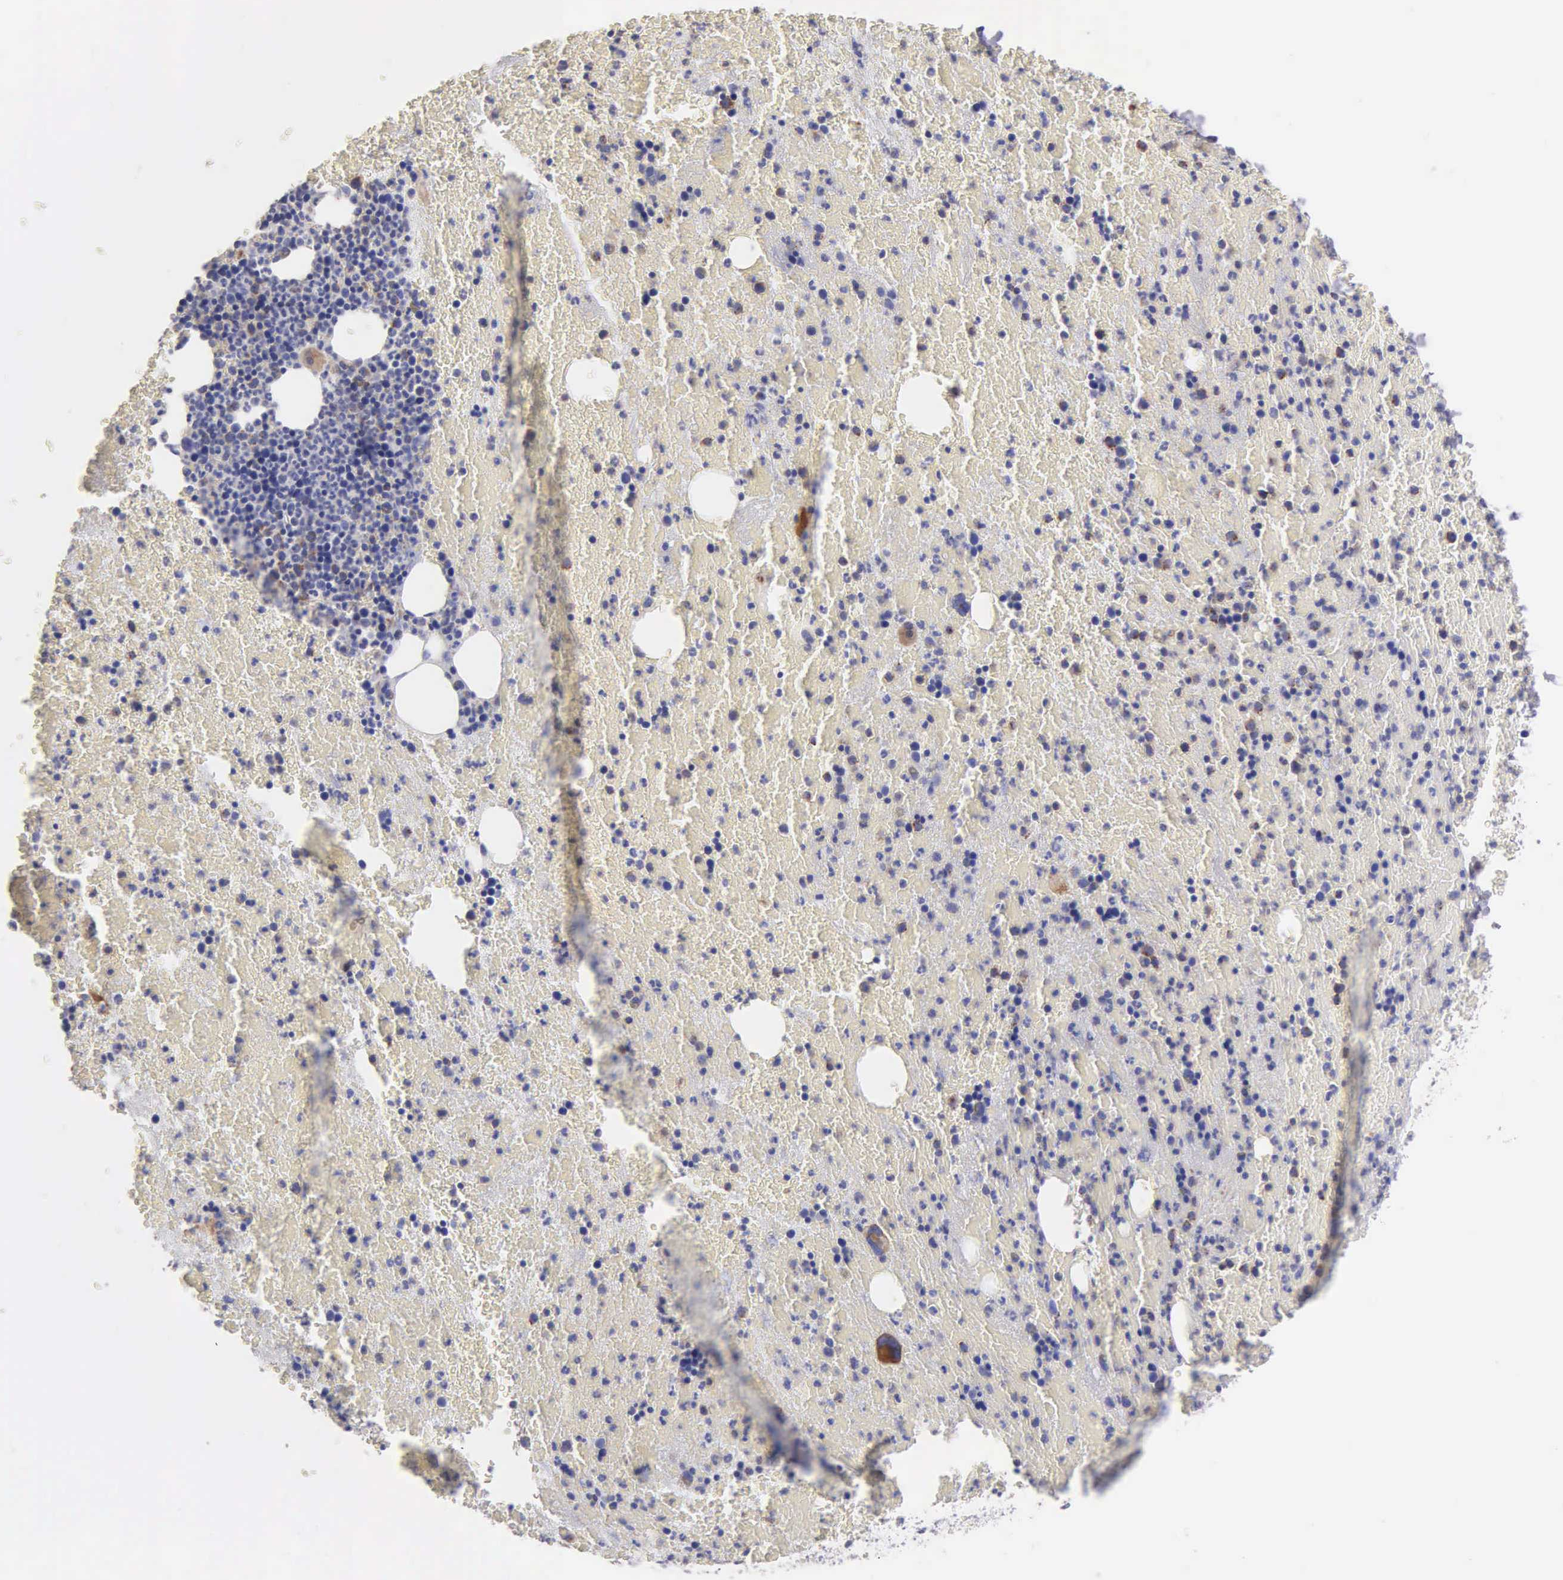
{"staining": {"intensity": "weak", "quantity": "<25%", "location": "cytoplasmic/membranous"}, "tissue": "bone marrow", "cell_type": "Hematopoietic cells", "image_type": "normal", "snomed": [{"axis": "morphology", "description": "Normal tissue, NOS"}, {"axis": "topography", "description": "Bone marrow"}], "caption": "Normal bone marrow was stained to show a protein in brown. There is no significant staining in hematopoietic cells. (Immunohistochemistry (ihc), brightfield microscopy, high magnification).", "gene": "APP", "patient": {"sex": "female", "age": 53}}